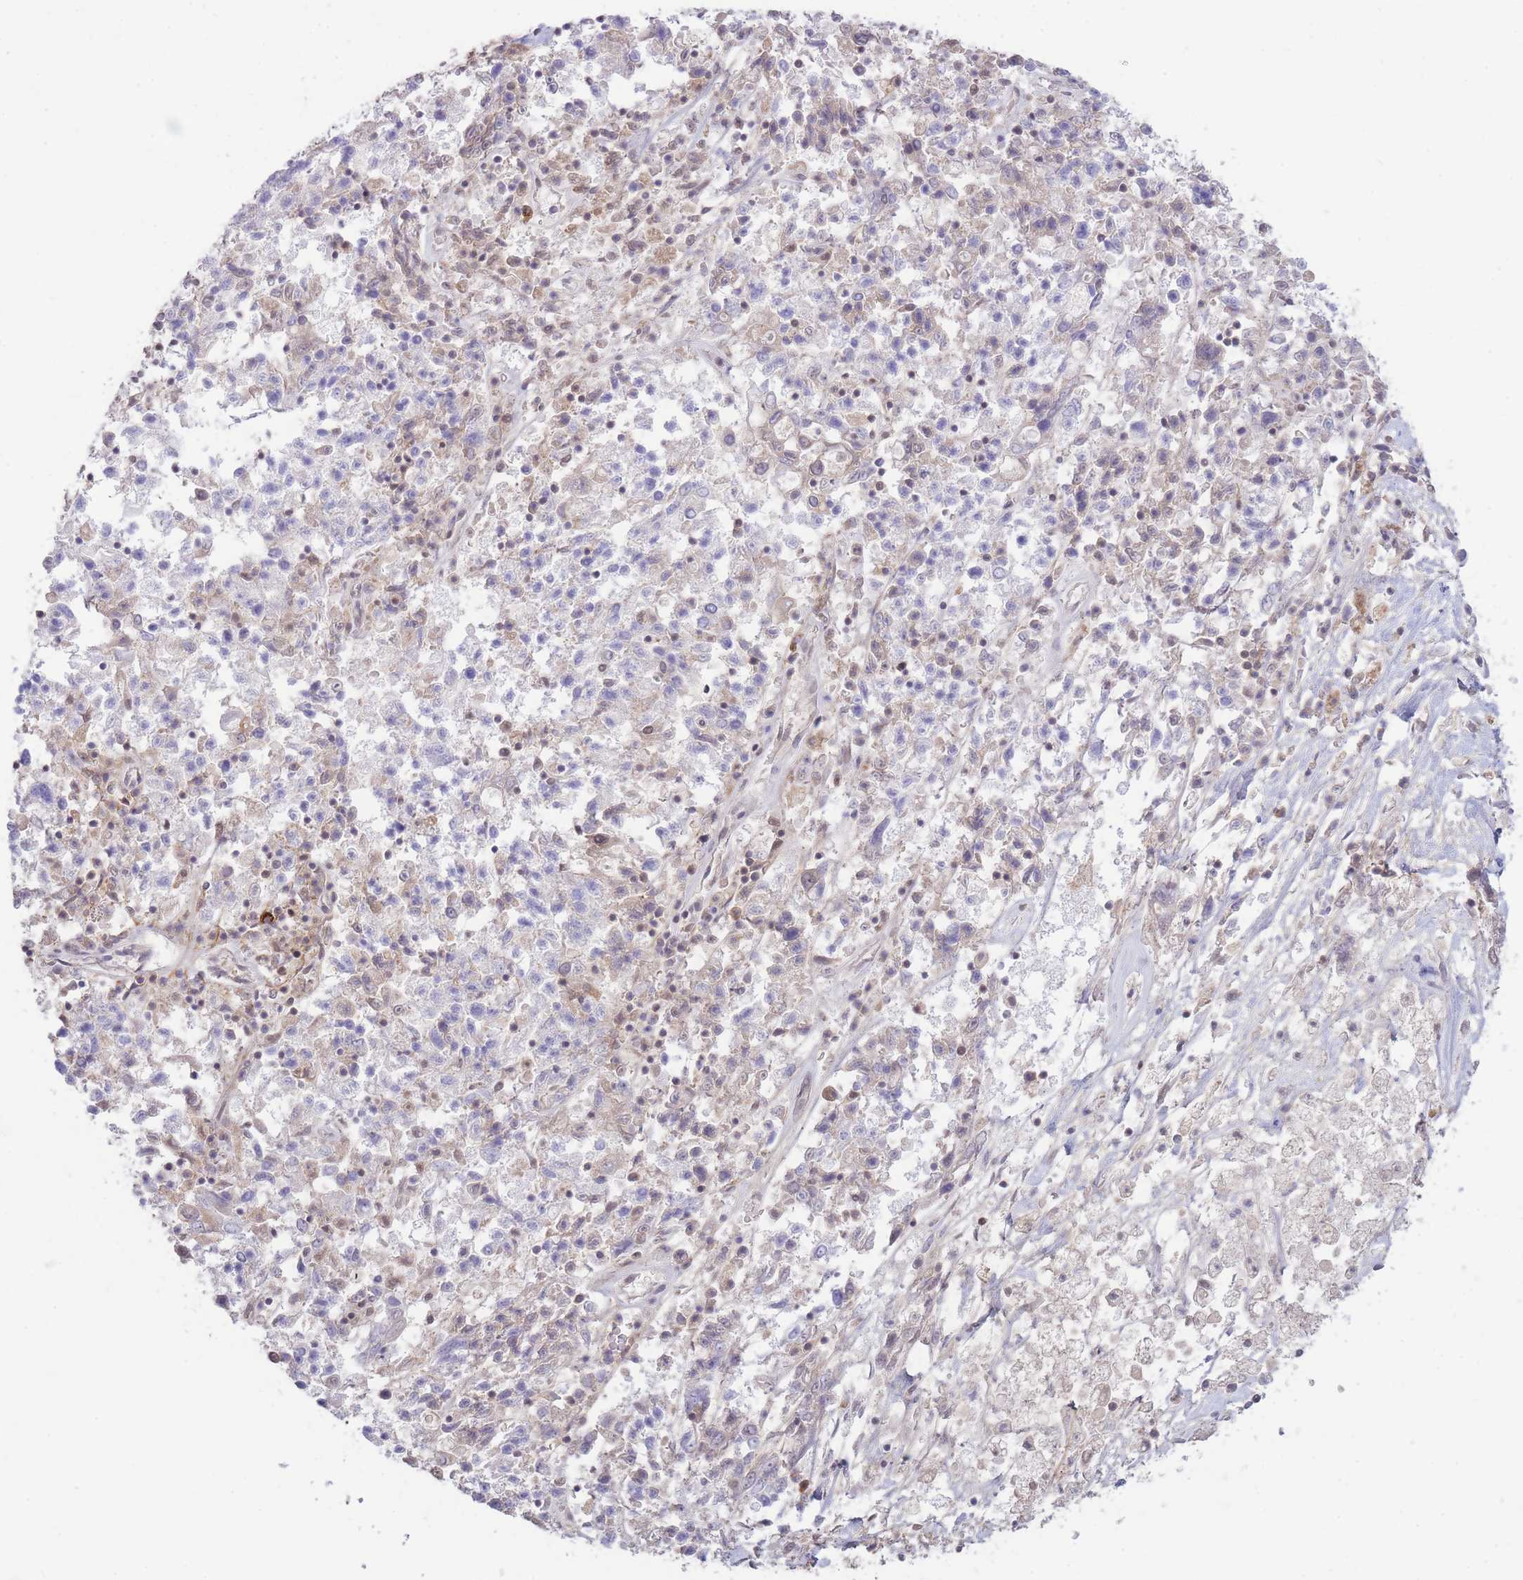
{"staining": {"intensity": "negative", "quantity": "none", "location": "none"}, "tissue": "ovarian cancer", "cell_type": "Tumor cells", "image_type": "cancer", "snomed": [{"axis": "morphology", "description": "Carcinoma, endometroid"}, {"axis": "topography", "description": "Ovary"}], "caption": "Tumor cells show no significant protein staining in ovarian cancer.", "gene": "CARD8", "patient": {"sex": "female", "age": 62}}